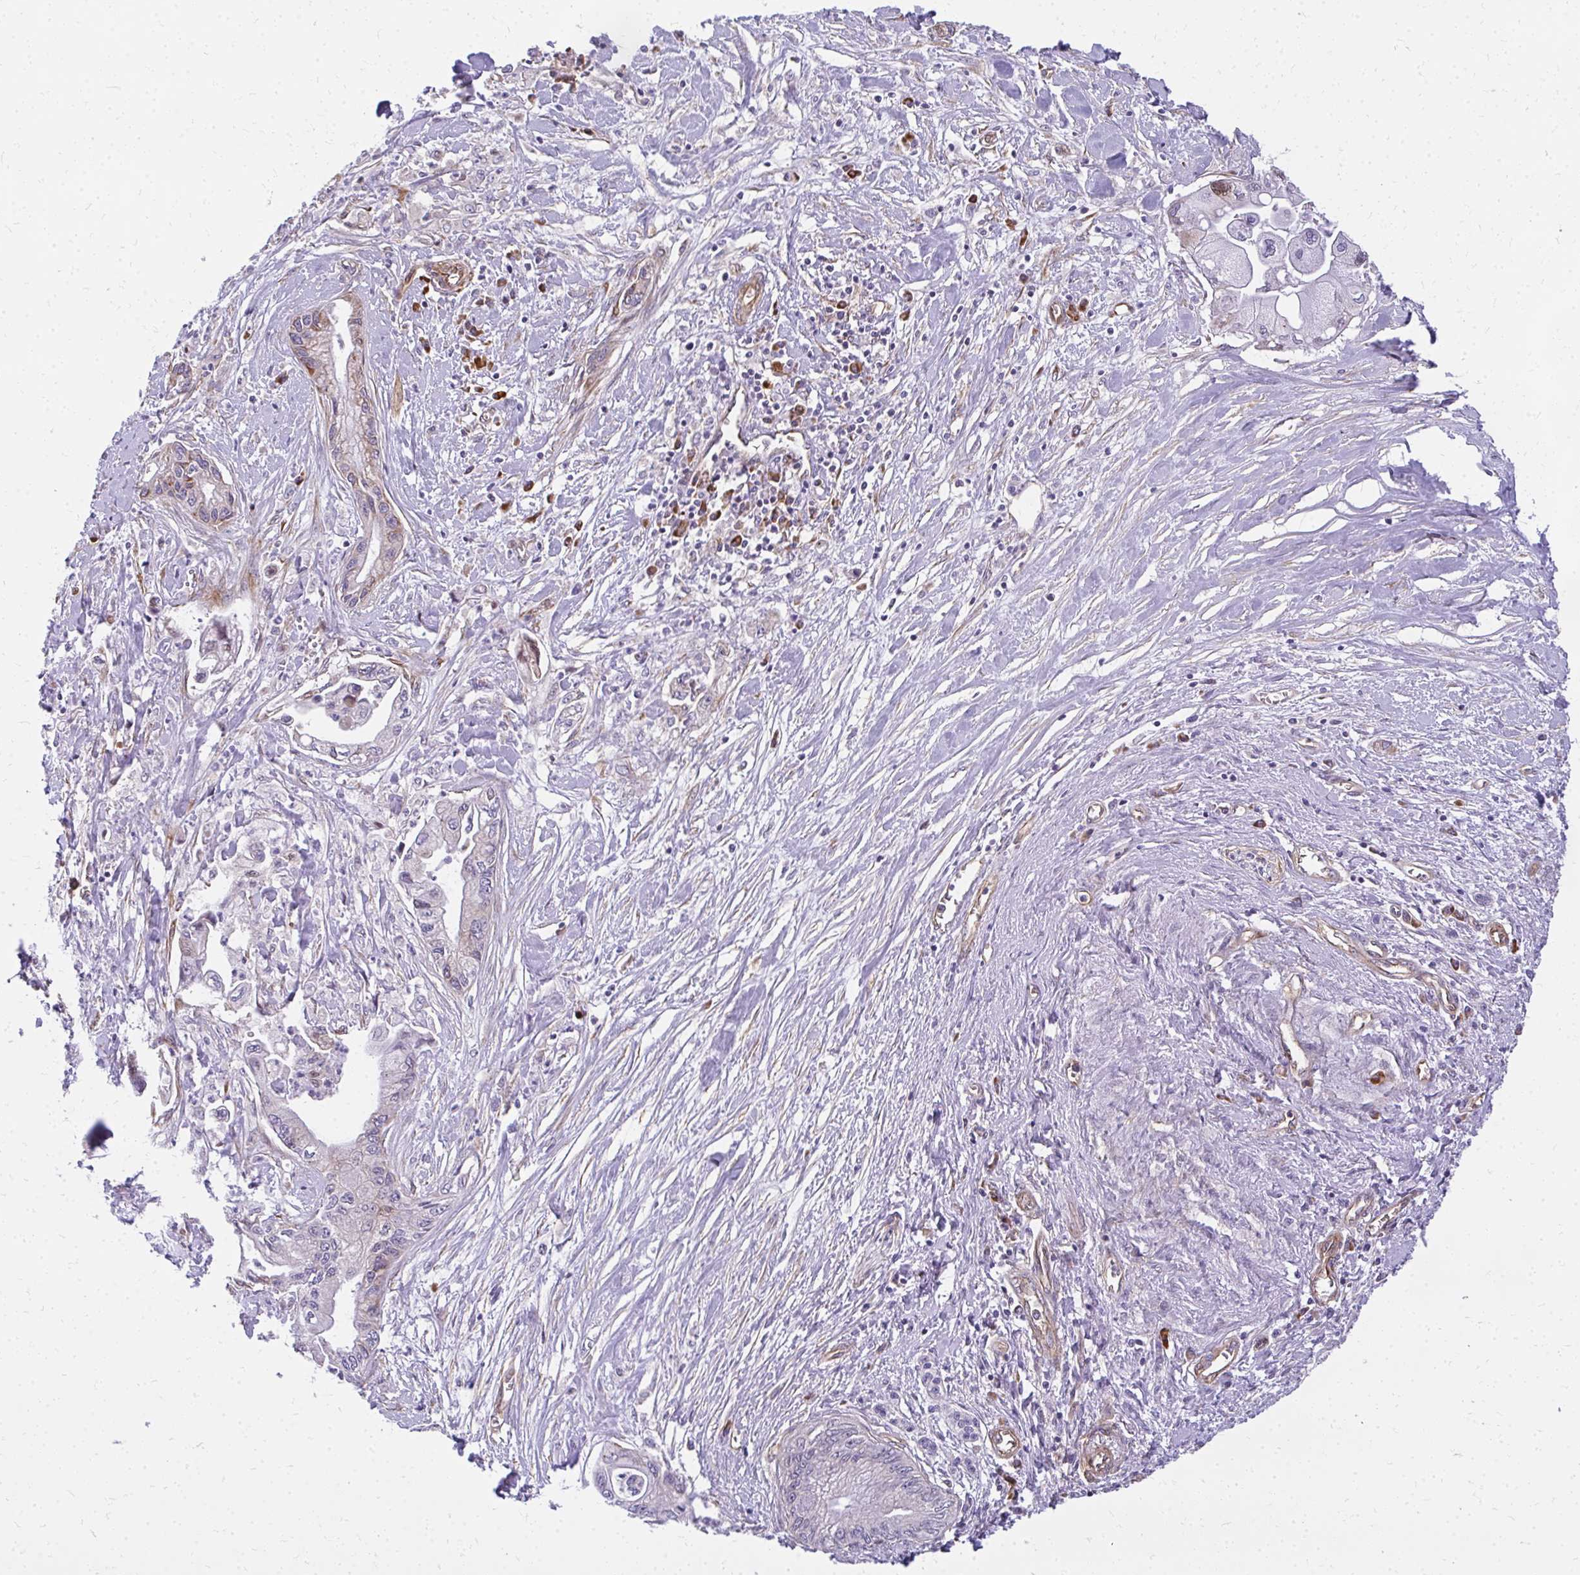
{"staining": {"intensity": "negative", "quantity": "none", "location": "none"}, "tissue": "pancreatic cancer", "cell_type": "Tumor cells", "image_type": "cancer", "snomed": [{"axis": "morphology", "description": "Adenocarcinoma, NOS"}, {"axis": "topography", "description": "Pancreas"}], "caption": "High power microscopy photomicrograph of an immunohistochemistry image of pancreatic cancer, revealing no significant expression in tumor cells.", "gene": "RSKR", "patient": {"sex": "male", "age": 61}}